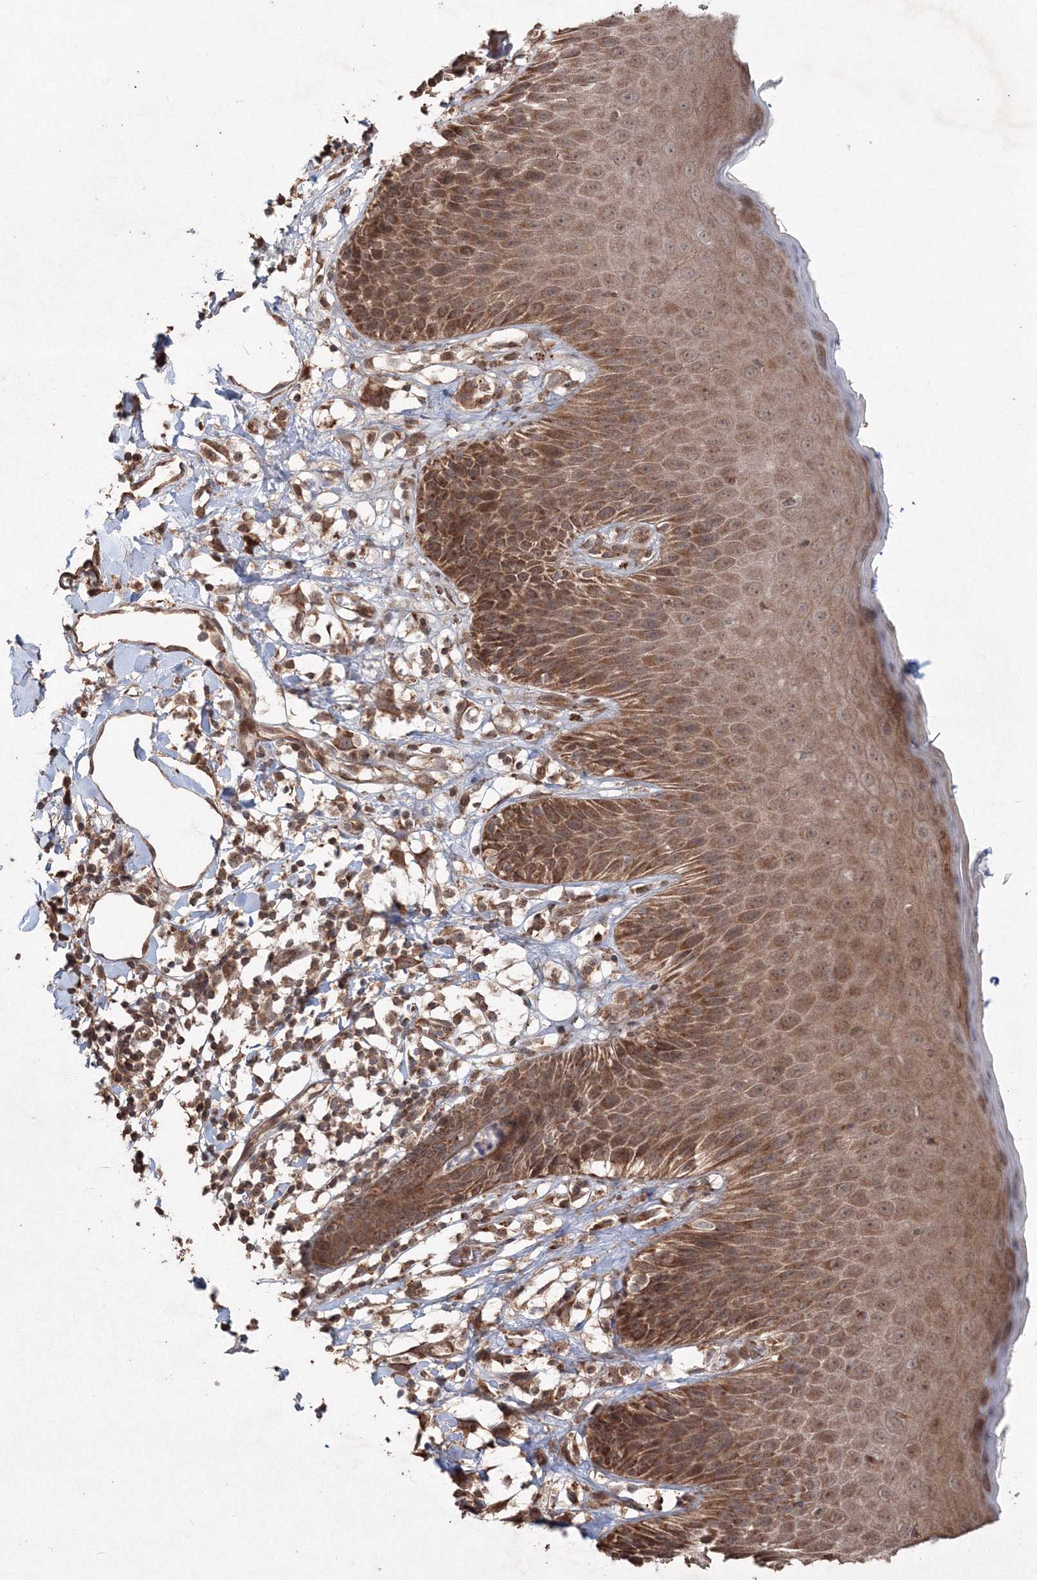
{"staining": {"intensity": "strong", "quantity": ">75%", "location": "cytoplasmic/membranous"}, "tissue": "skin", "cell_type": "Epidermal cells", "image_type": "normal", "snomed": [{"axis": "morphology", "description": "Normal tissue, NOS"}, {"axis": "topography", "description": "Vulva"}], "caption": "An image of skin stained for a protein demonstrates strong cytoplasmic/membranous brown staining in epidermal cells.", "gene": "ANAPC16", "patient": {"sex": "female", "age": 68}}